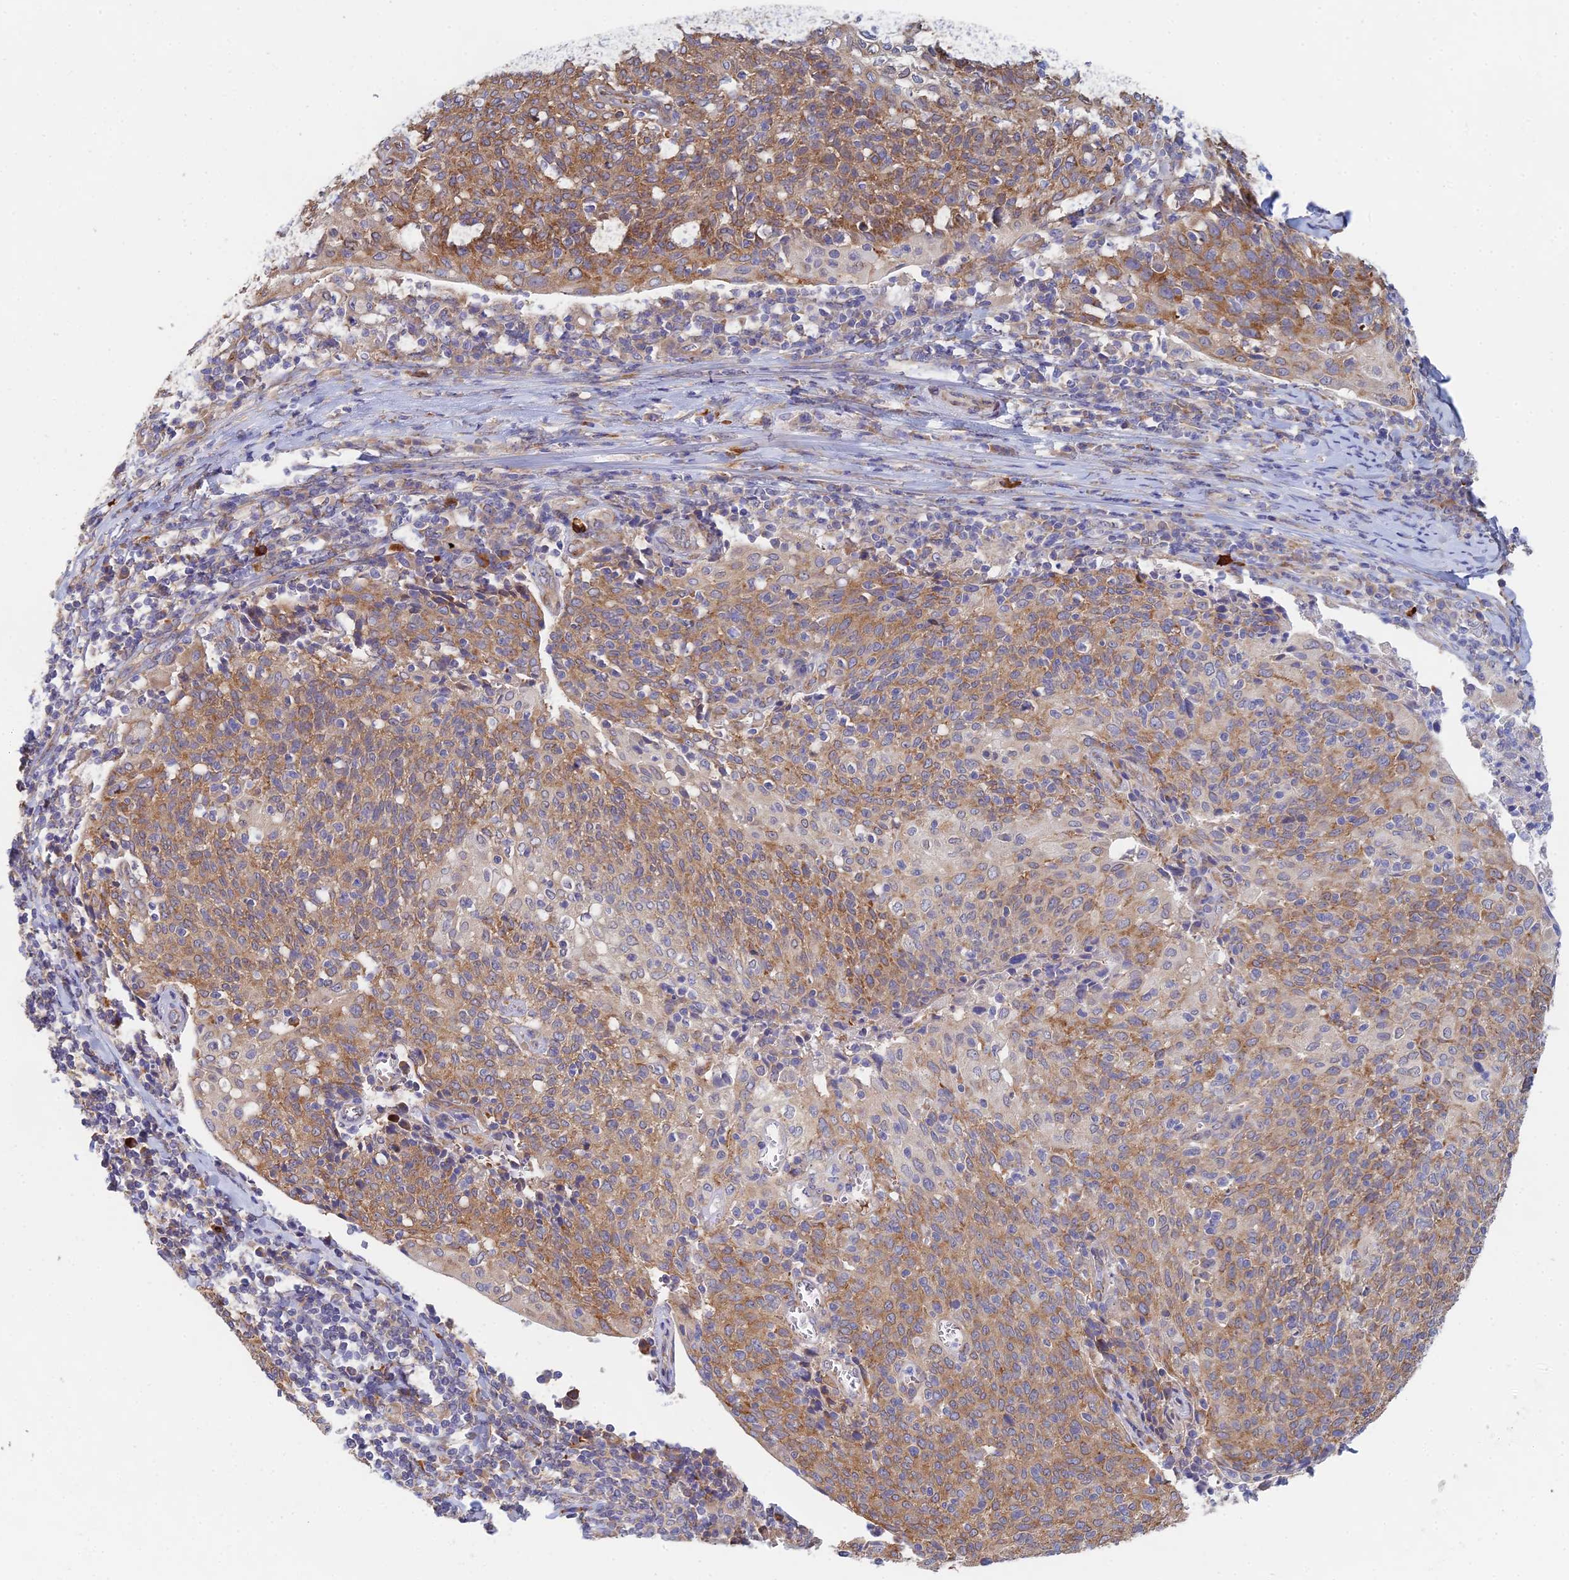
{"staining": {"intensity": "moderate", "quantity": "25%-75%", "location": "cytoplasmic/membranous"}, "tissue": "cervical cancer", "cell_type": "Tumor cells", "image_type": "cancer", "snomed": [{"axis": "morphology", "description": "Squamous cell carcinoma, NOS"}, {"axis": "topography", "description": "Cervix"}], "caption": "Protein staining displays moderate cytoplasmic/membranous positivity in about 25%-75% of tumor cells in squamous cell carcinoma (cervical).", "gene": "ELOF1", "patient": {"sex": "female", "age": 52}}